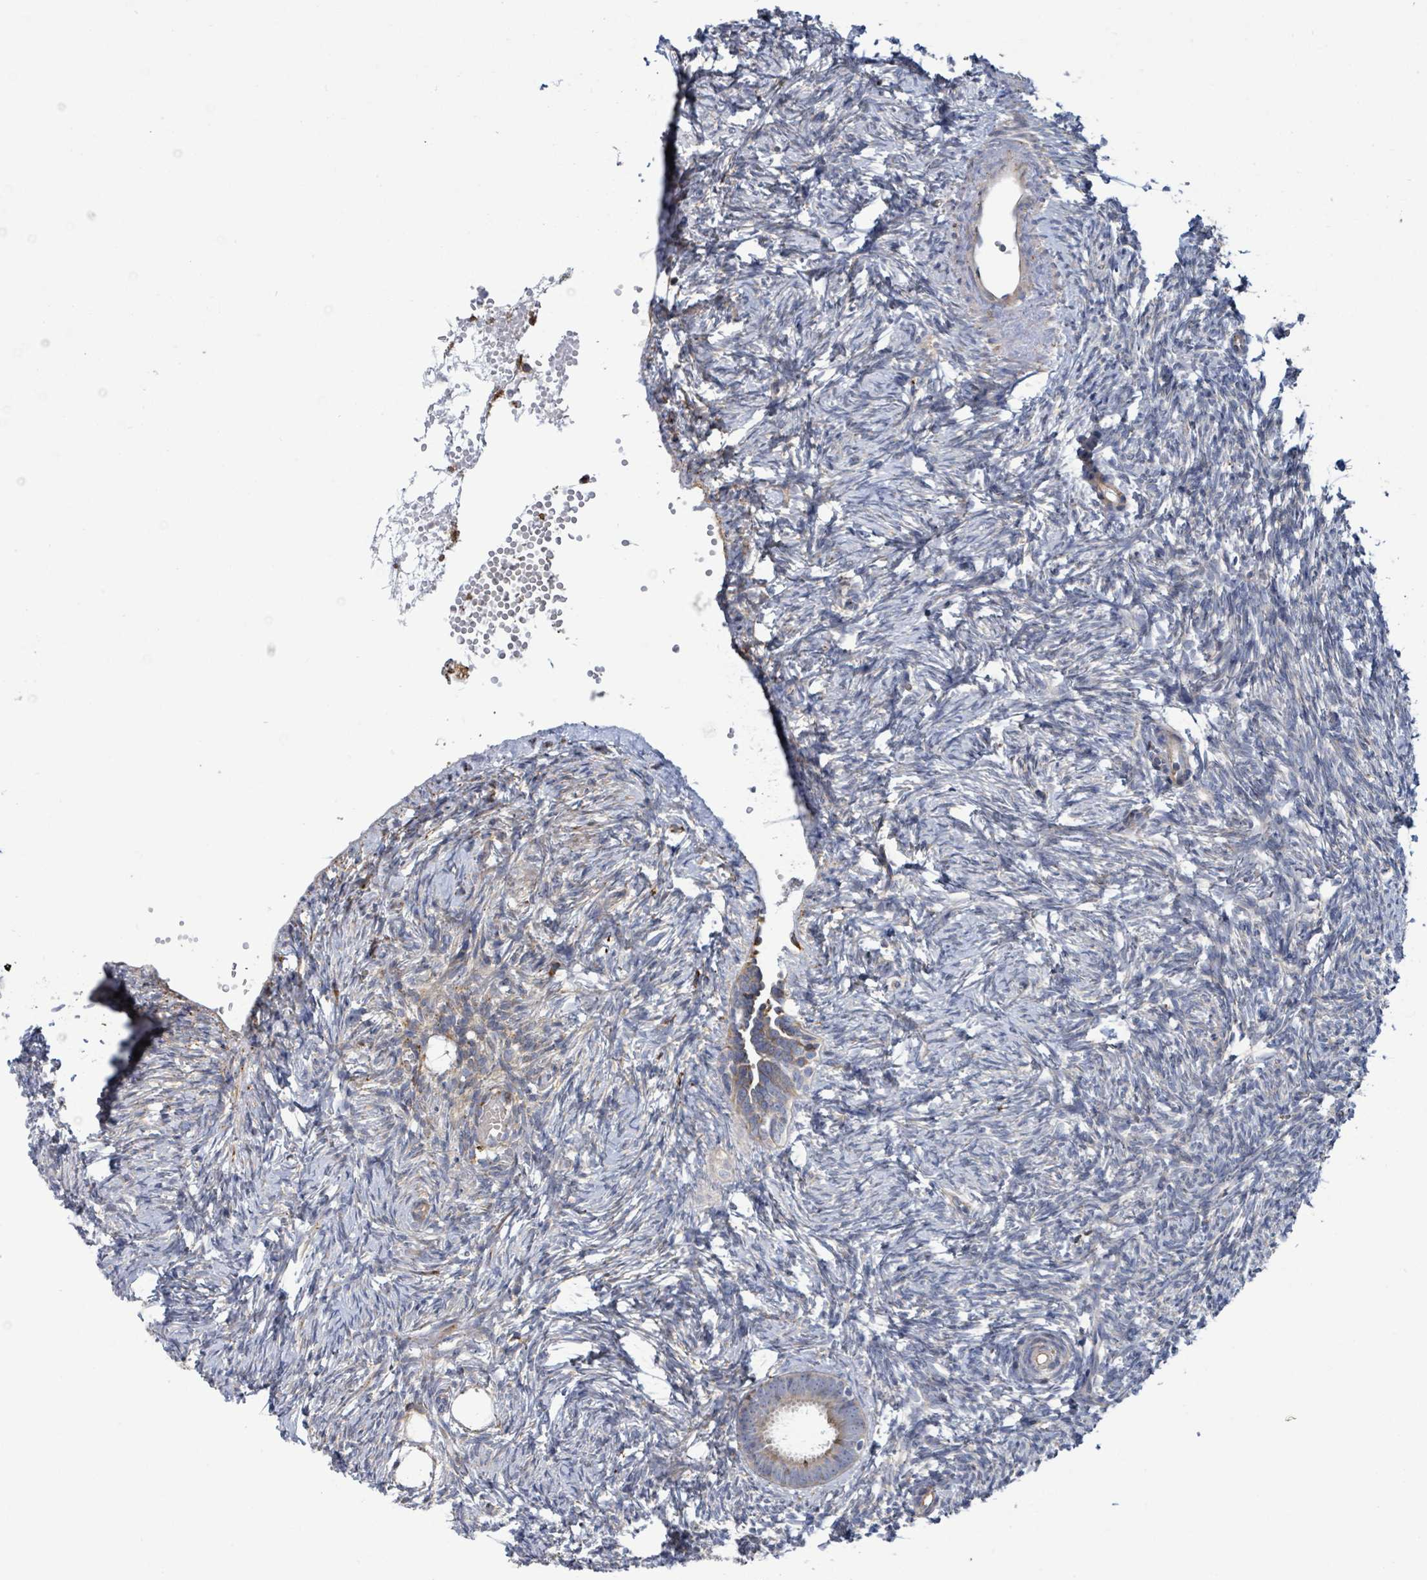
{"staining": {"intensity": "weak", "quantity": "<25%", "location": "cytoplasmic/membranous"}, "tissue": "ovary", "cell_type": "Follicle cells", "image_type": "normal", "snomed": [{"axis": "morphology", "description": "Normal tissue, NOS"}, {"axis": "topography", "description": "Ovary"}], "caption": "Immunohistochemistry of benign human ovary exhibits no positivity in follicle cells. (Brightfield microscopy of DAB (3,3'-diaminobenzidine) immunohistochemistry at high magnification).", "gene": "RFPL4AL1", "patient": {"sex": "female", "age": 51}}